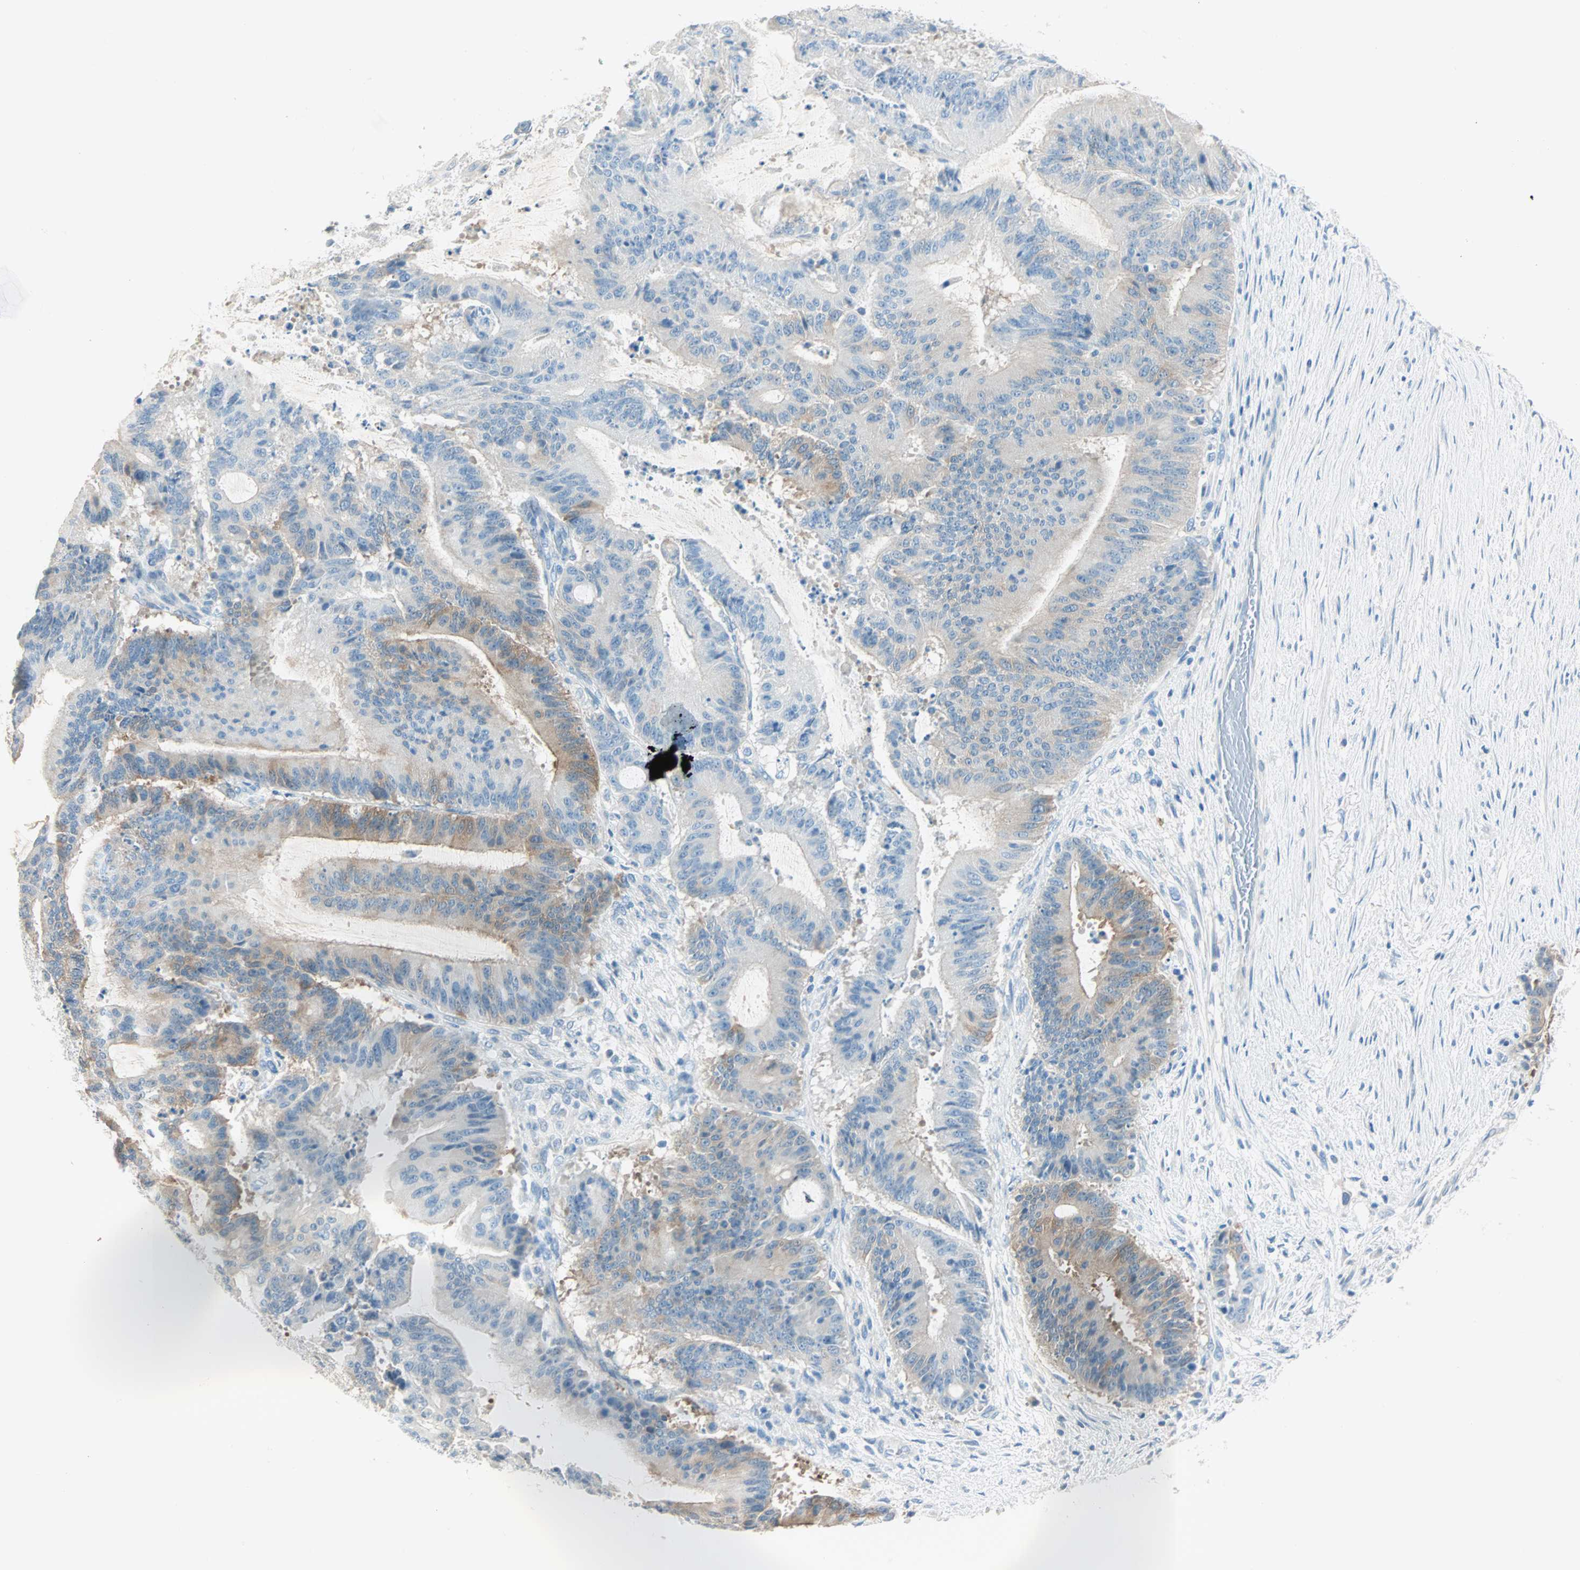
{"staining": {"intensity": "moderate", "quantity": "<25%", "location": "cytoplasmic/membranous"}, "tissue": "liver cancer", "cell_type": "Tumor cells", "image_type": "cancer", "snomed": [{"axis": "morphology", "description": "Cholangiocarcinoma"}, {"axis": "topography", "description": "Liver"}], "caption": "Moderate cytoplasmic/membranous protein staining is appreciated in about <25% of tumor cells in liver cancer (cholangiocarcinoma).", "gene": "ATF6", "patient": {"sex": "female", "age": 73}}